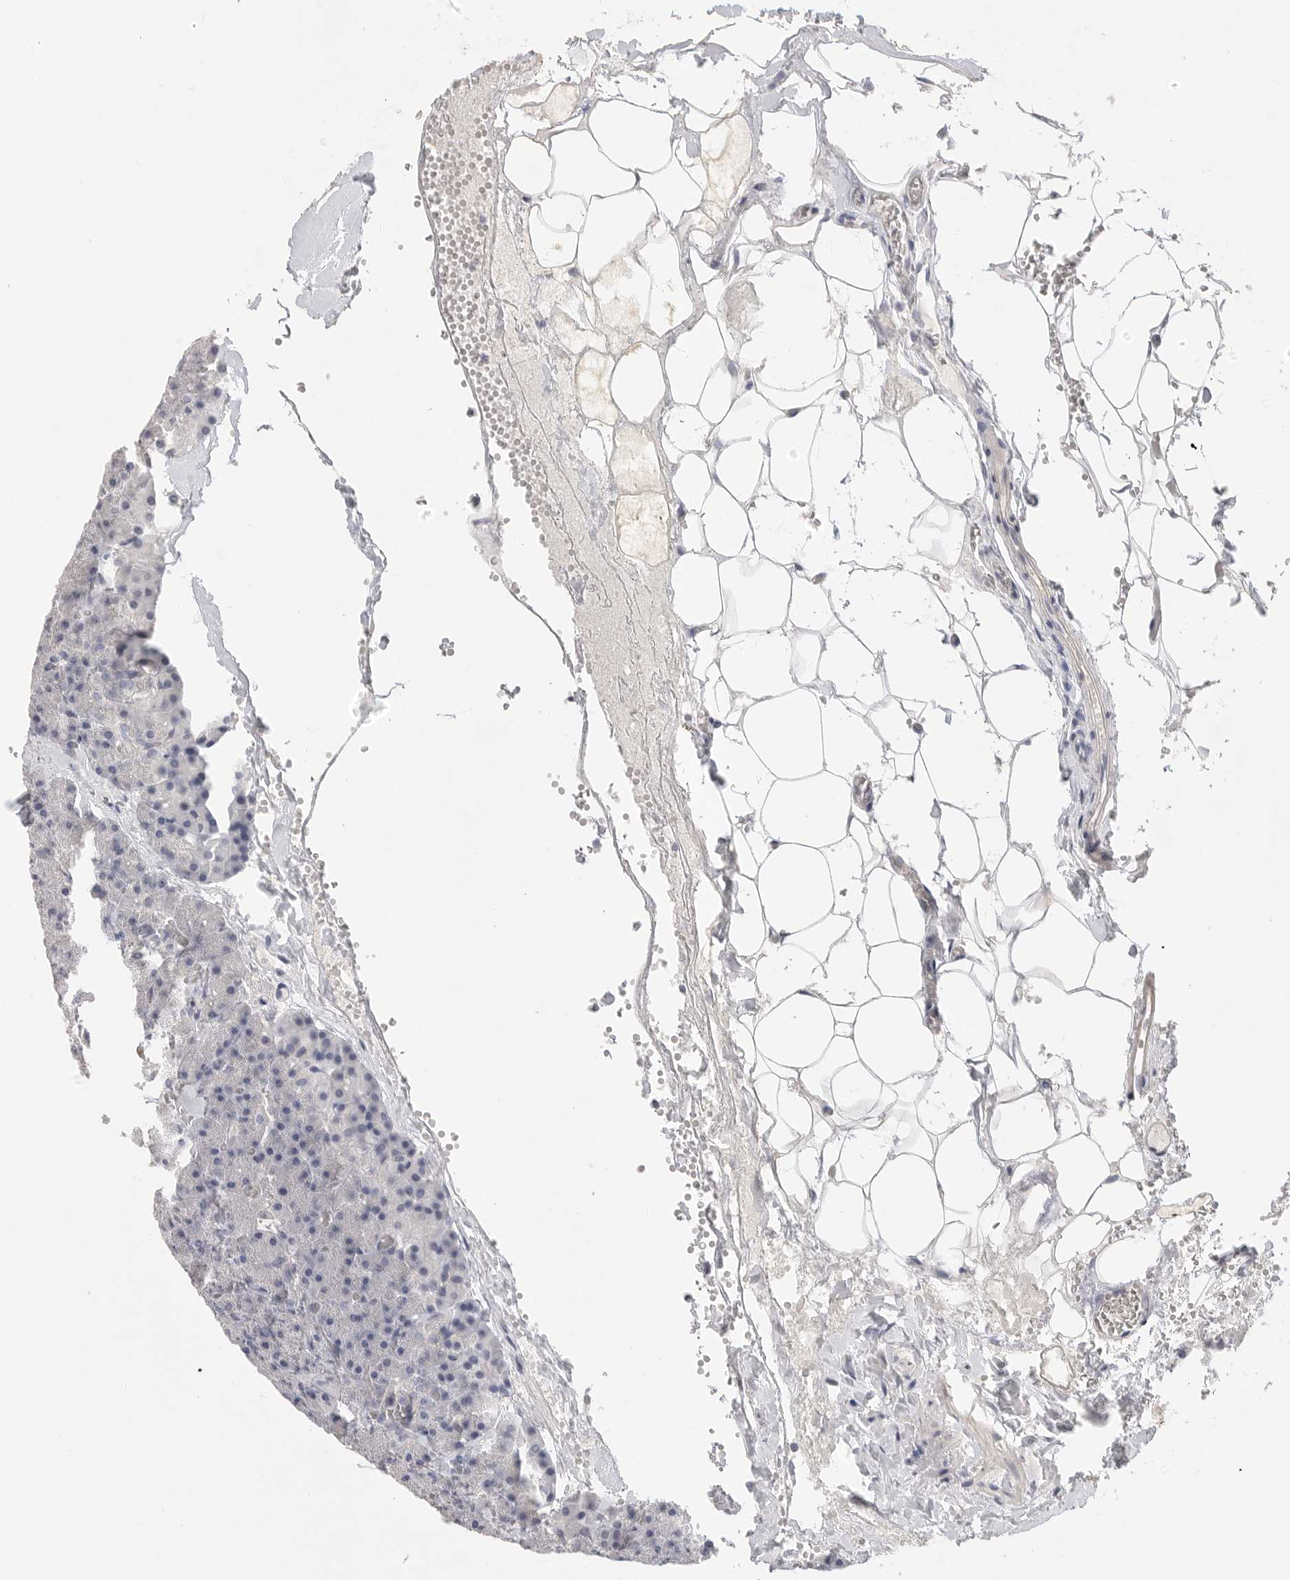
{"staining": {"intensity": "negative", "quantity": "none", "location": "none"}, "tissue": "pancreas", "cell_type": "Exocrine glandular cells", "image_type": "normal", "snomed": [{"axis": "morphology", "description": "Normal tissue, NOS"}, {"axis": "morphology", "description": "Carcinoid, malignant, NOS"}, {"axis": "topography", "description": "Pancreas"}], "caption": "Photomicrograph shows no protein staining in exocrine glandular cells of normal pancreas. (DAB (3,3'-diaminobenzidine) IHC with hematoxylin counter stain).", "gene": "FBN2", "patient": {"sex": "female", "age": 35}}